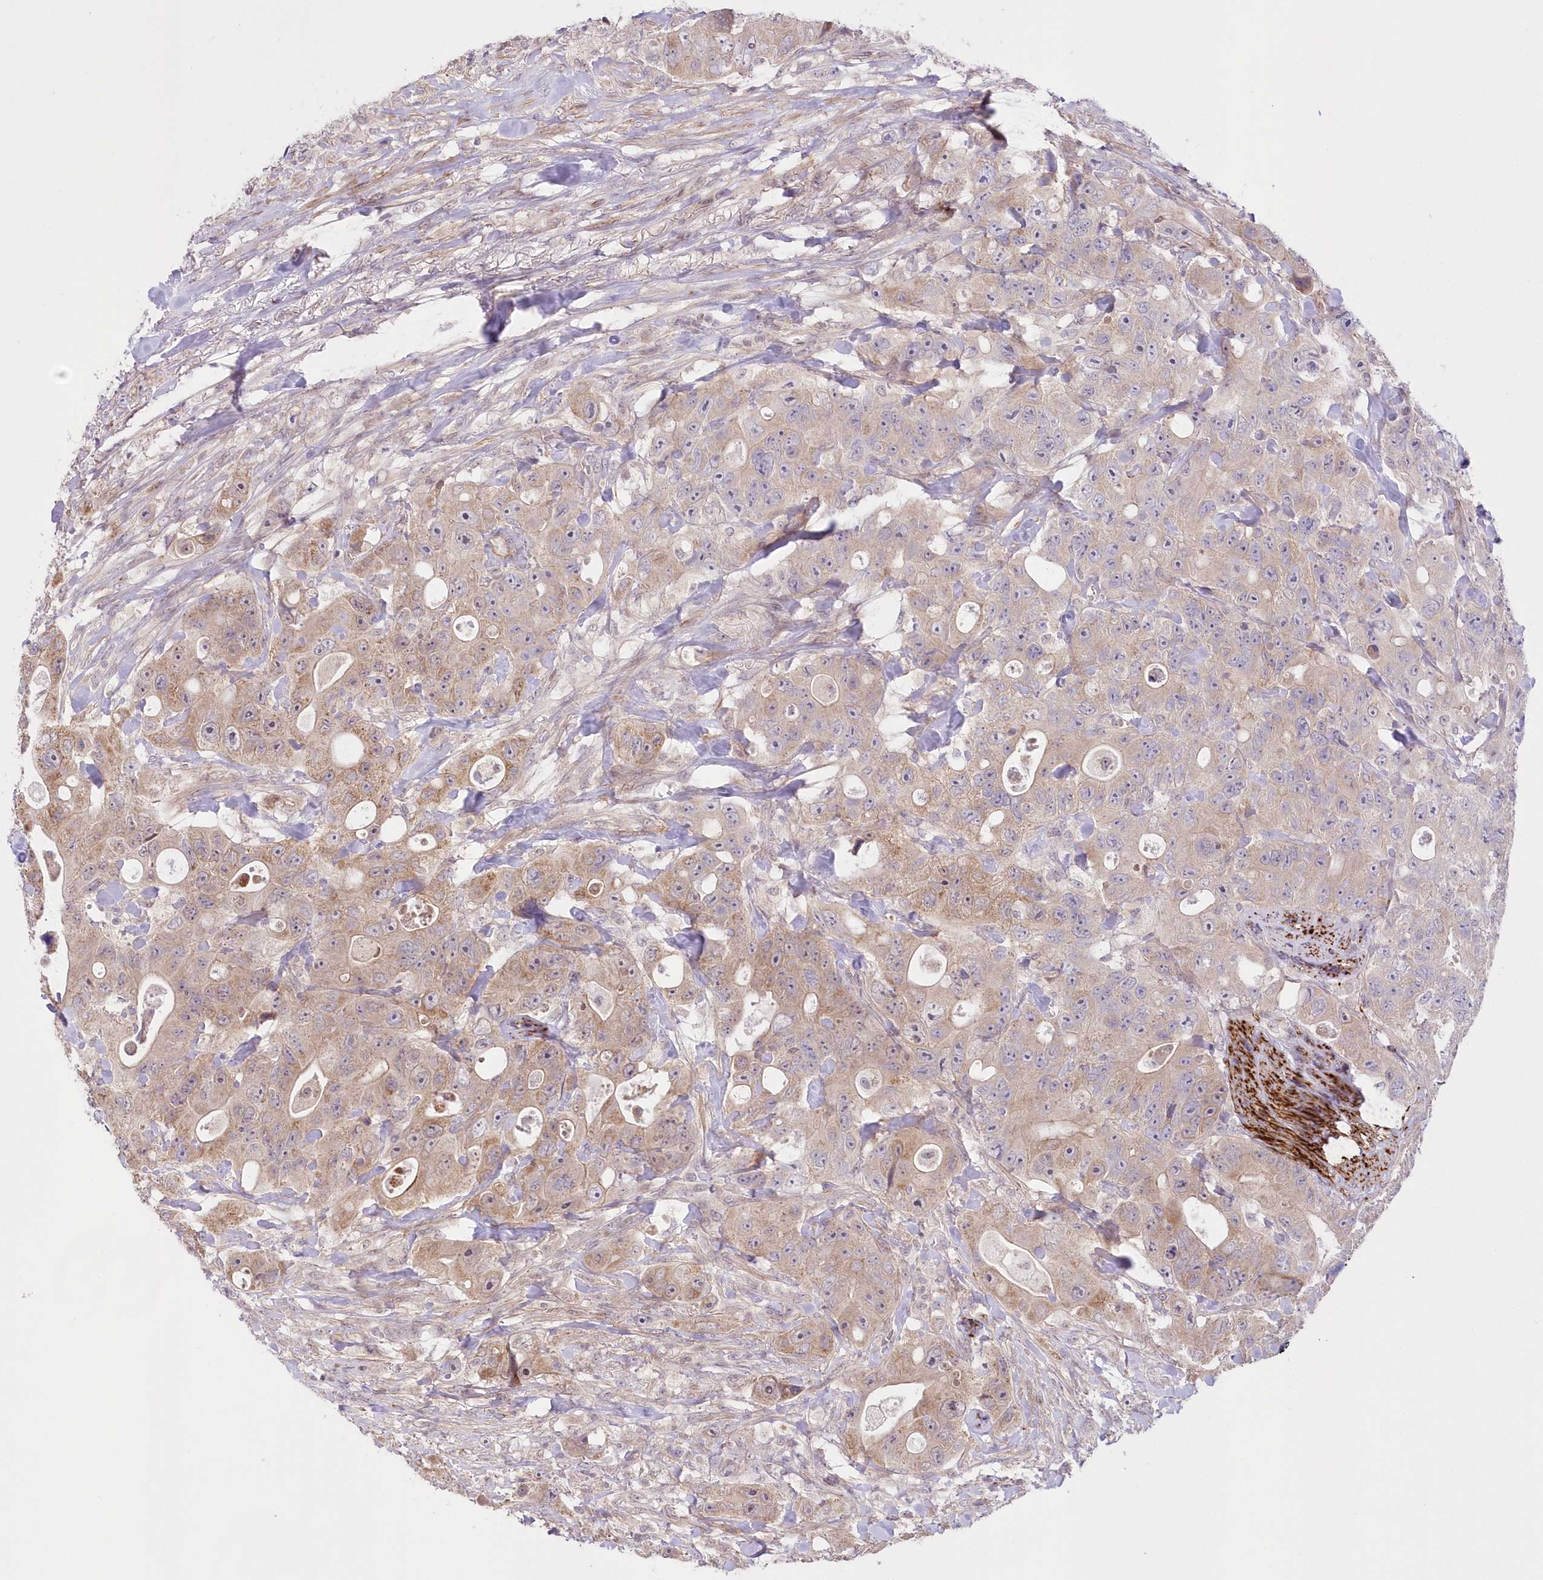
{"staining": {"intensity": "weak", "quantity": "25%-75%", "location": "cytoplasmic/membranous"}, "tissue": "colorectal cancer", "cell_type": "Tumor cells", "image_type": "cancer", "snomed": [{"axis": "morphology", "description": "Adenocarcinoma, NOS"}, {"axis": "topography", "description": "Colon"}], "caption": "Immunohistochemistry (IHC) (DAB (3,3'-diaminobenzidine)) staining of human colorectal cancer displays weak cytoplasmic/membranous protein positivity in approximately 25%-75% of tumor cells. Nuclei are stained in blue.", "gene": "FAM241B", "patient": {"sex": "female", "age": 46}}